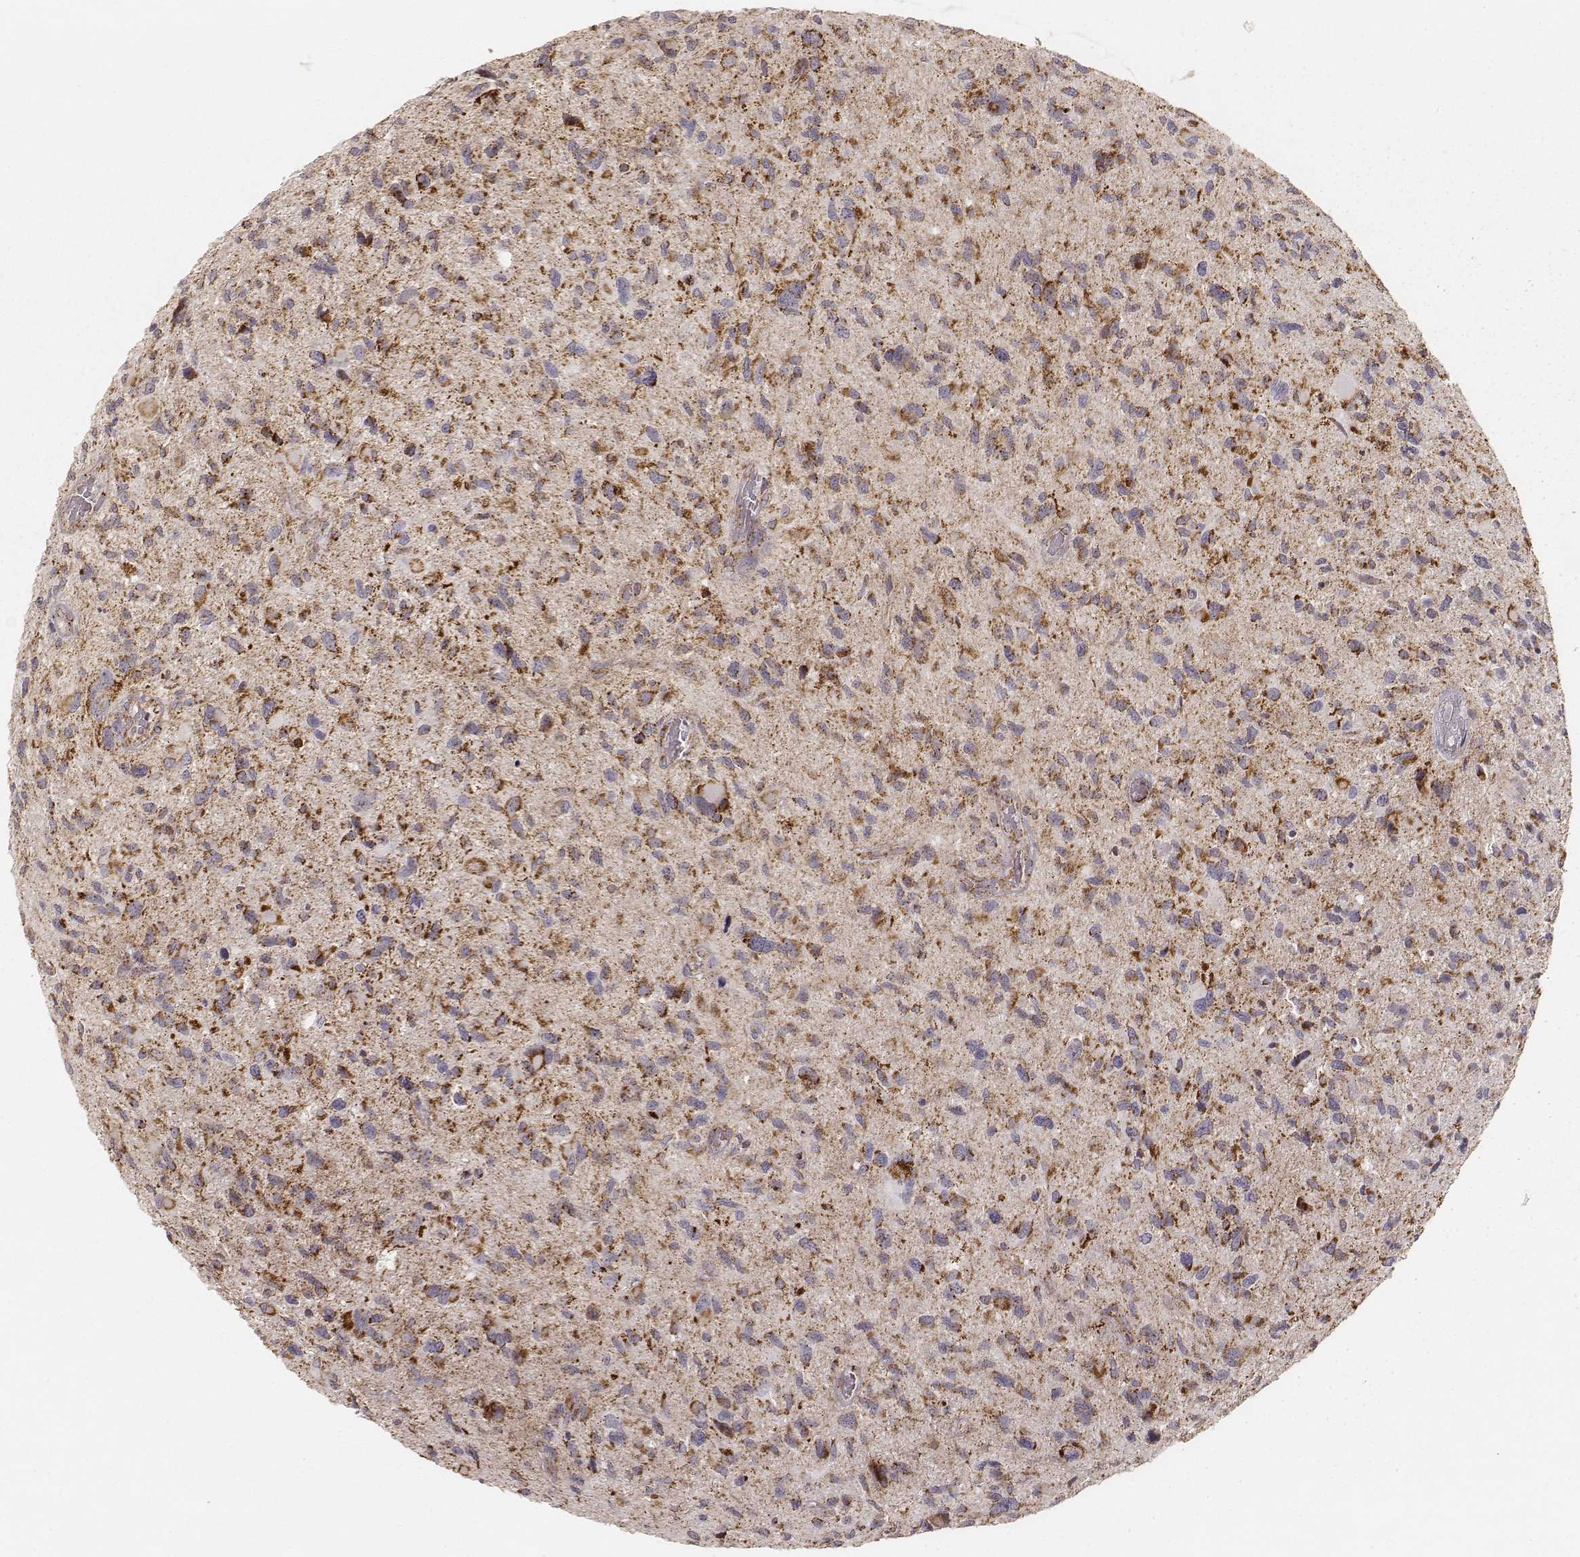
{"staining": {"intensity": "moderate", "quantity": ">75%", "location": "cytoplasmic/membranous"}, "tissue": "glioma", "cell_type": "Tumor cells", "image_type": "cancer", "snomed": [{"axis": "morphology", "description": "Glioma, malignant, NOS"}, {"axis": "morphology", "description": "Glioma, malignant, High grade"}, {"axis": "topography", "description": "Brain"}], "caption": "There is medium levels of moderate cytoplasmic/membranous staining in tumor cells of malignant glioma, as demonstrated by immunohistochemical staining (brown color).", "gene": "CS", "patient": {"sex": "female", "age": 71}}